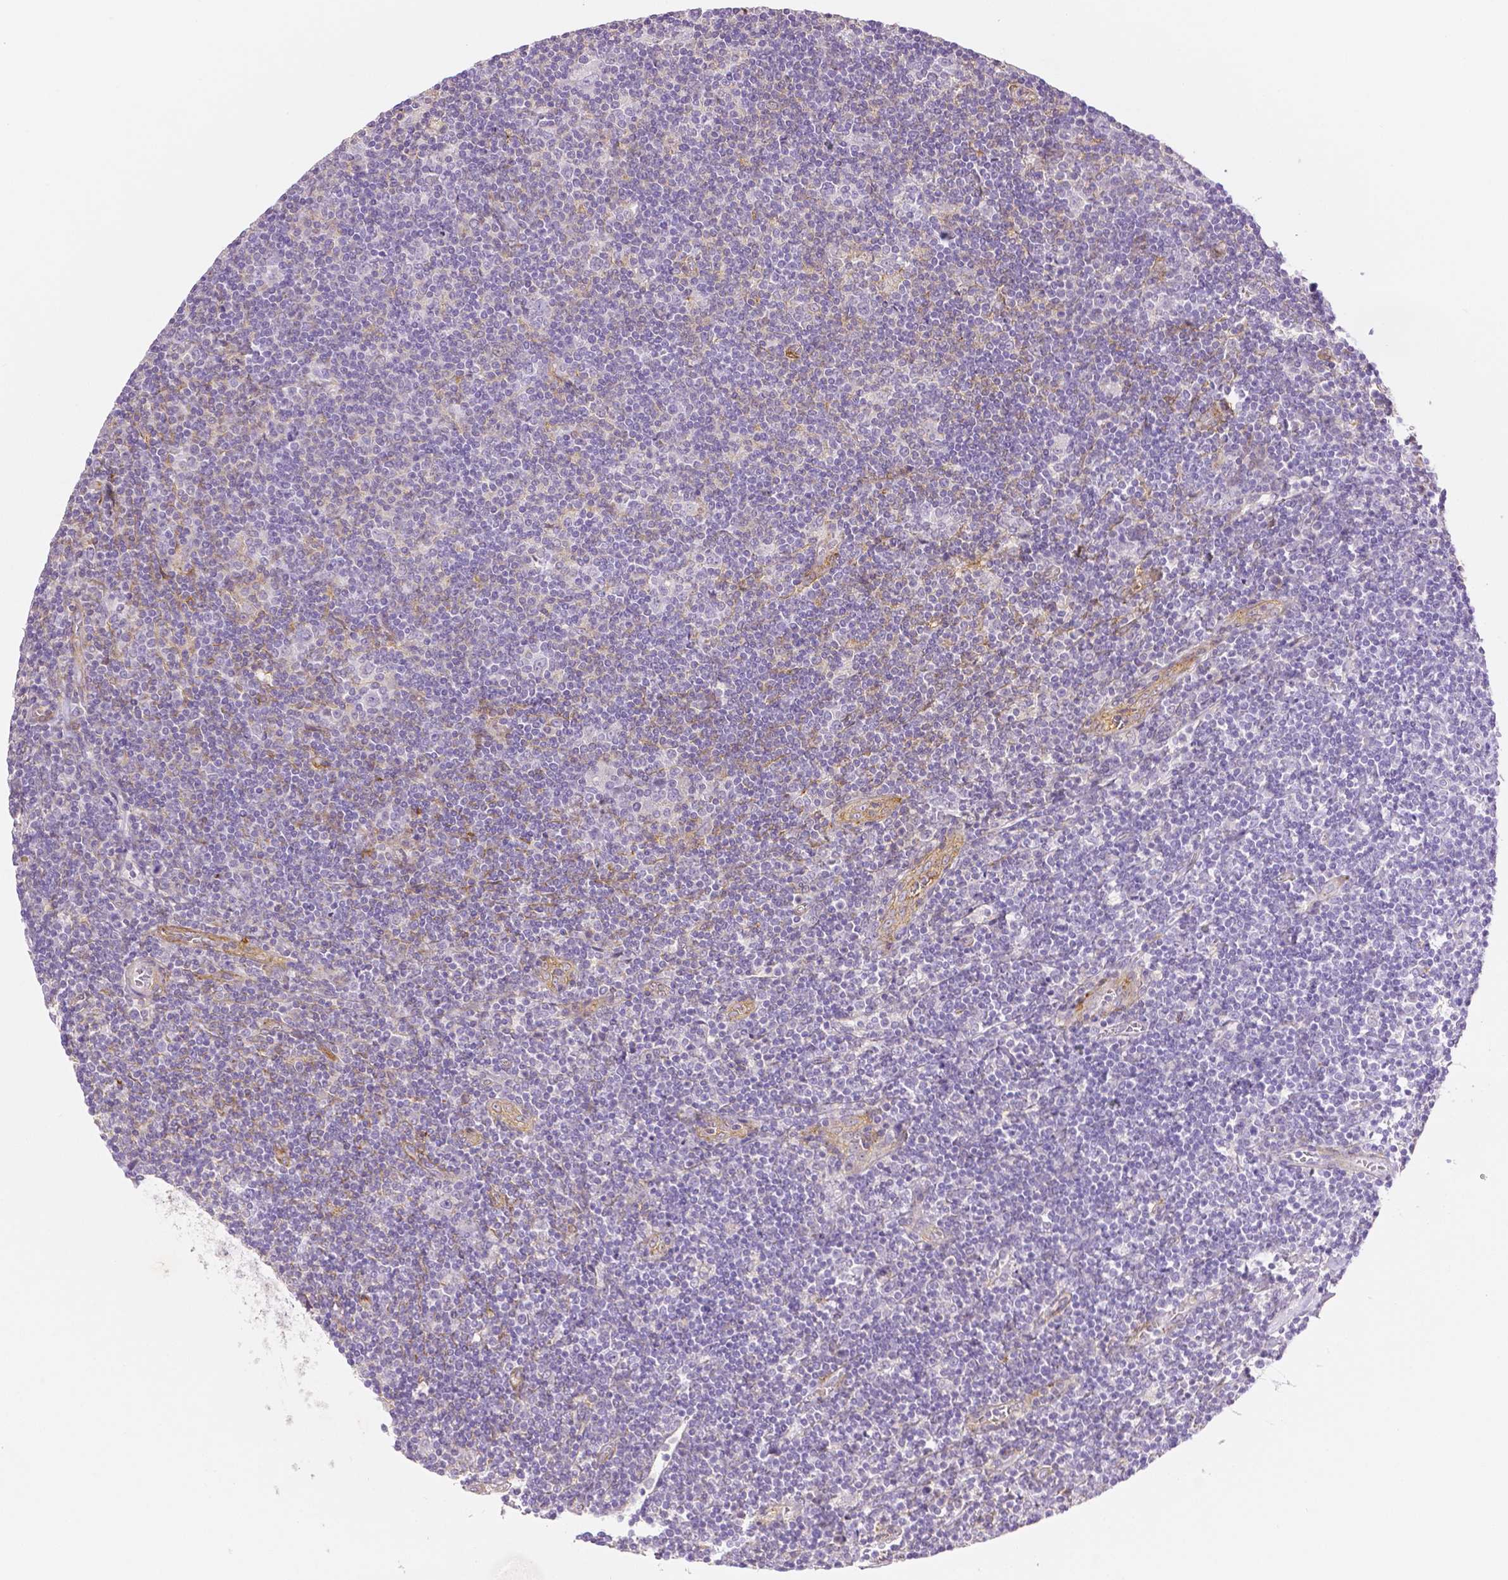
{"staining": {"intensity": "negative", "quantity": "none", "location": "none"}, "tissue": "lymphoma", "cell_type": "Tumor cells", "image_type": "cancer", "snomed": [{"axis": "morphology", "description": "Hodgkin's disease, NOS"}, {"axis": "topography", "description": "Lymph node"}], "caption": "An IHC histopathology image of Hodgkin's disease is shown. There is no staining in tumor cells of Hodgkin's disease.", "gene": "THY1", "patient": {"sex": "male", "age": 40}}